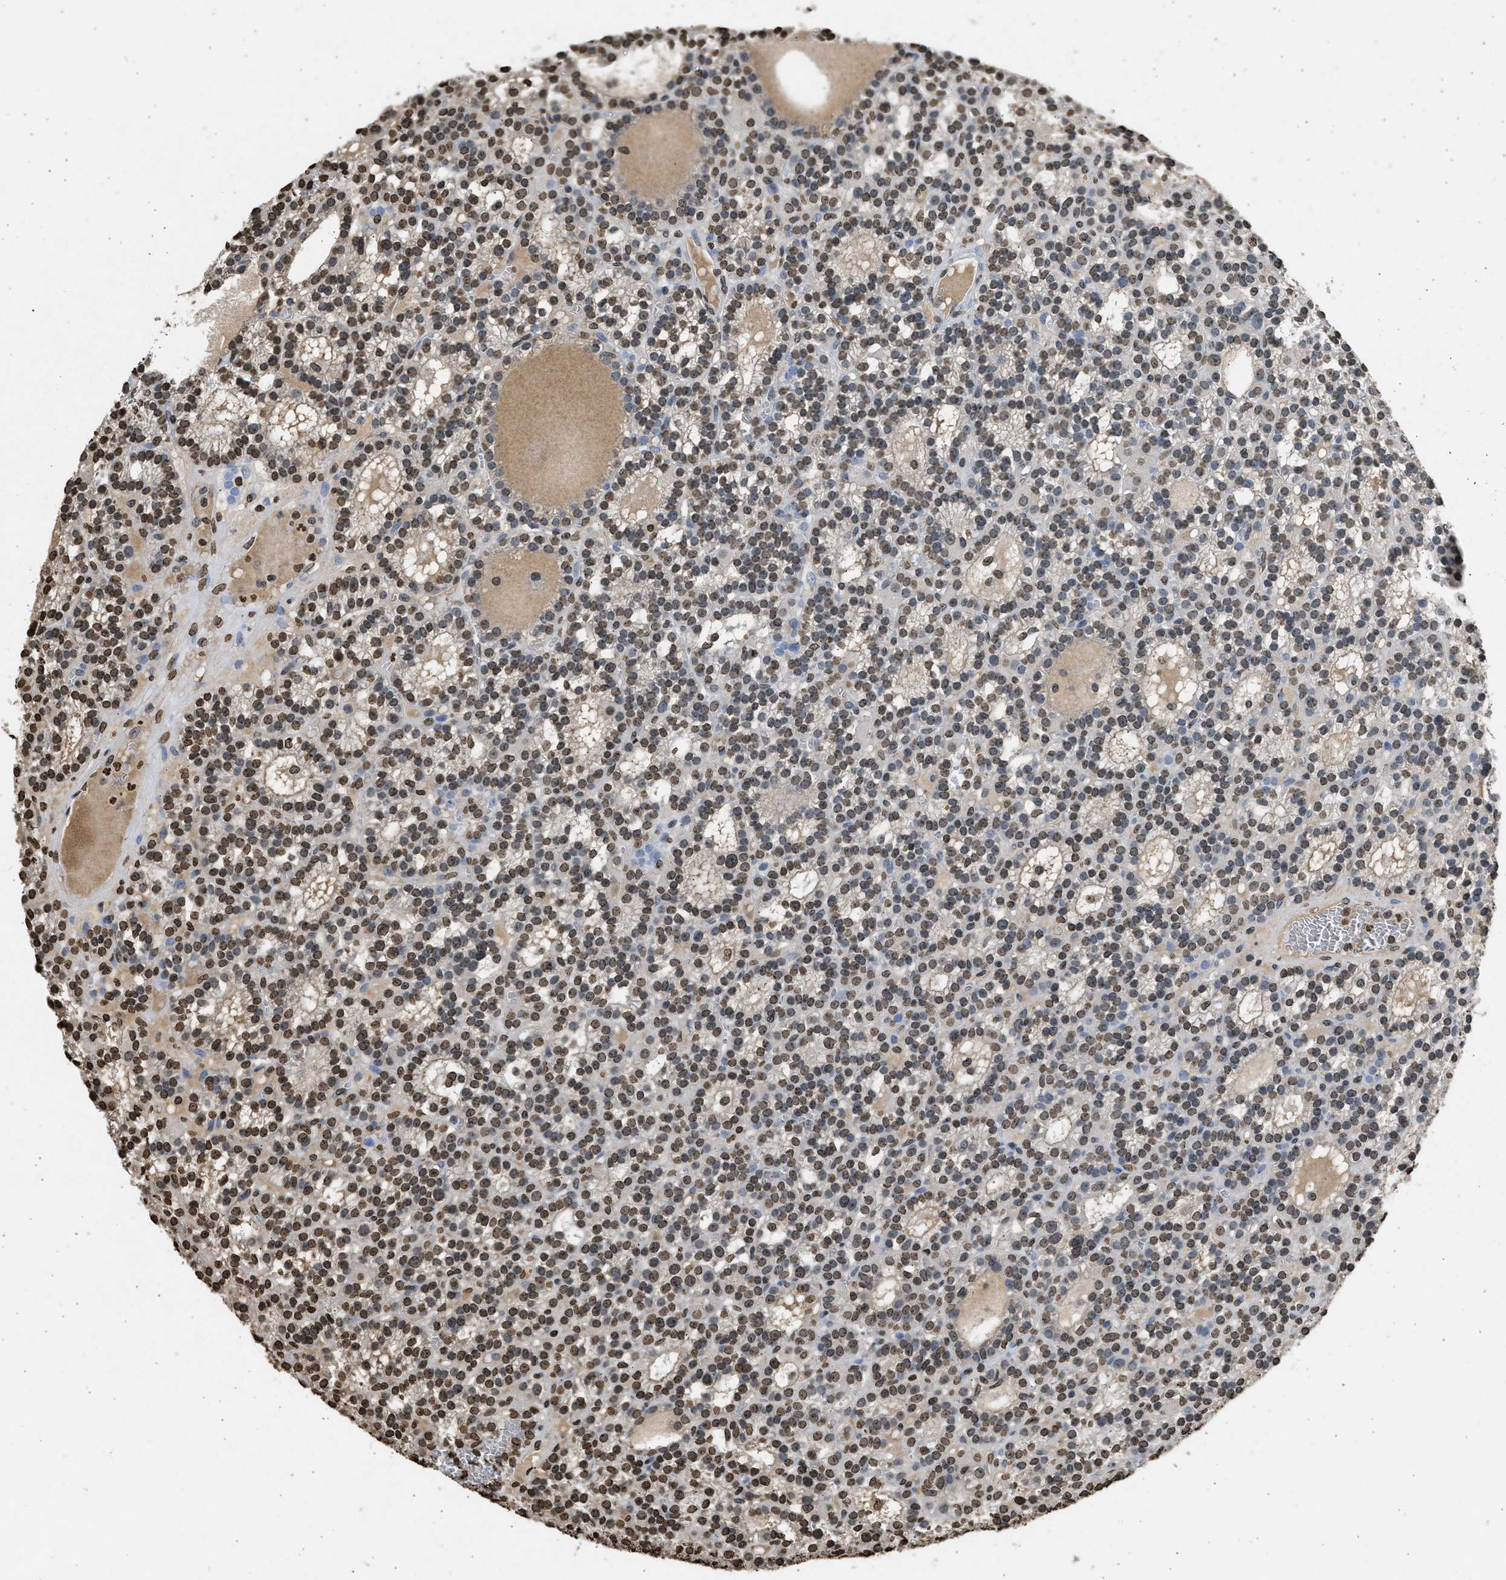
{"staining": {"intensity": "moderate", "quantity": ">75%", "location": "nuclear"}, "tissue": "parathyroid gland", "cell_type": "Glandular cells", "image_type": "normal", "snomed": [{"axis": "morphology", "description": "Normal tissue, NOS"}, {"axis": "morphology", "description": "Adenoma, NOS"}, {"axis": "topography", "description": "Parathyroid gland"}], "caption": "This is an image of IHC staining of unremarkable parathyroid gland, which shows moderate expression in the nuclear of glandular cells.", "gene": "RRAGC", "patient": {"sex": "female", "age": 58}}